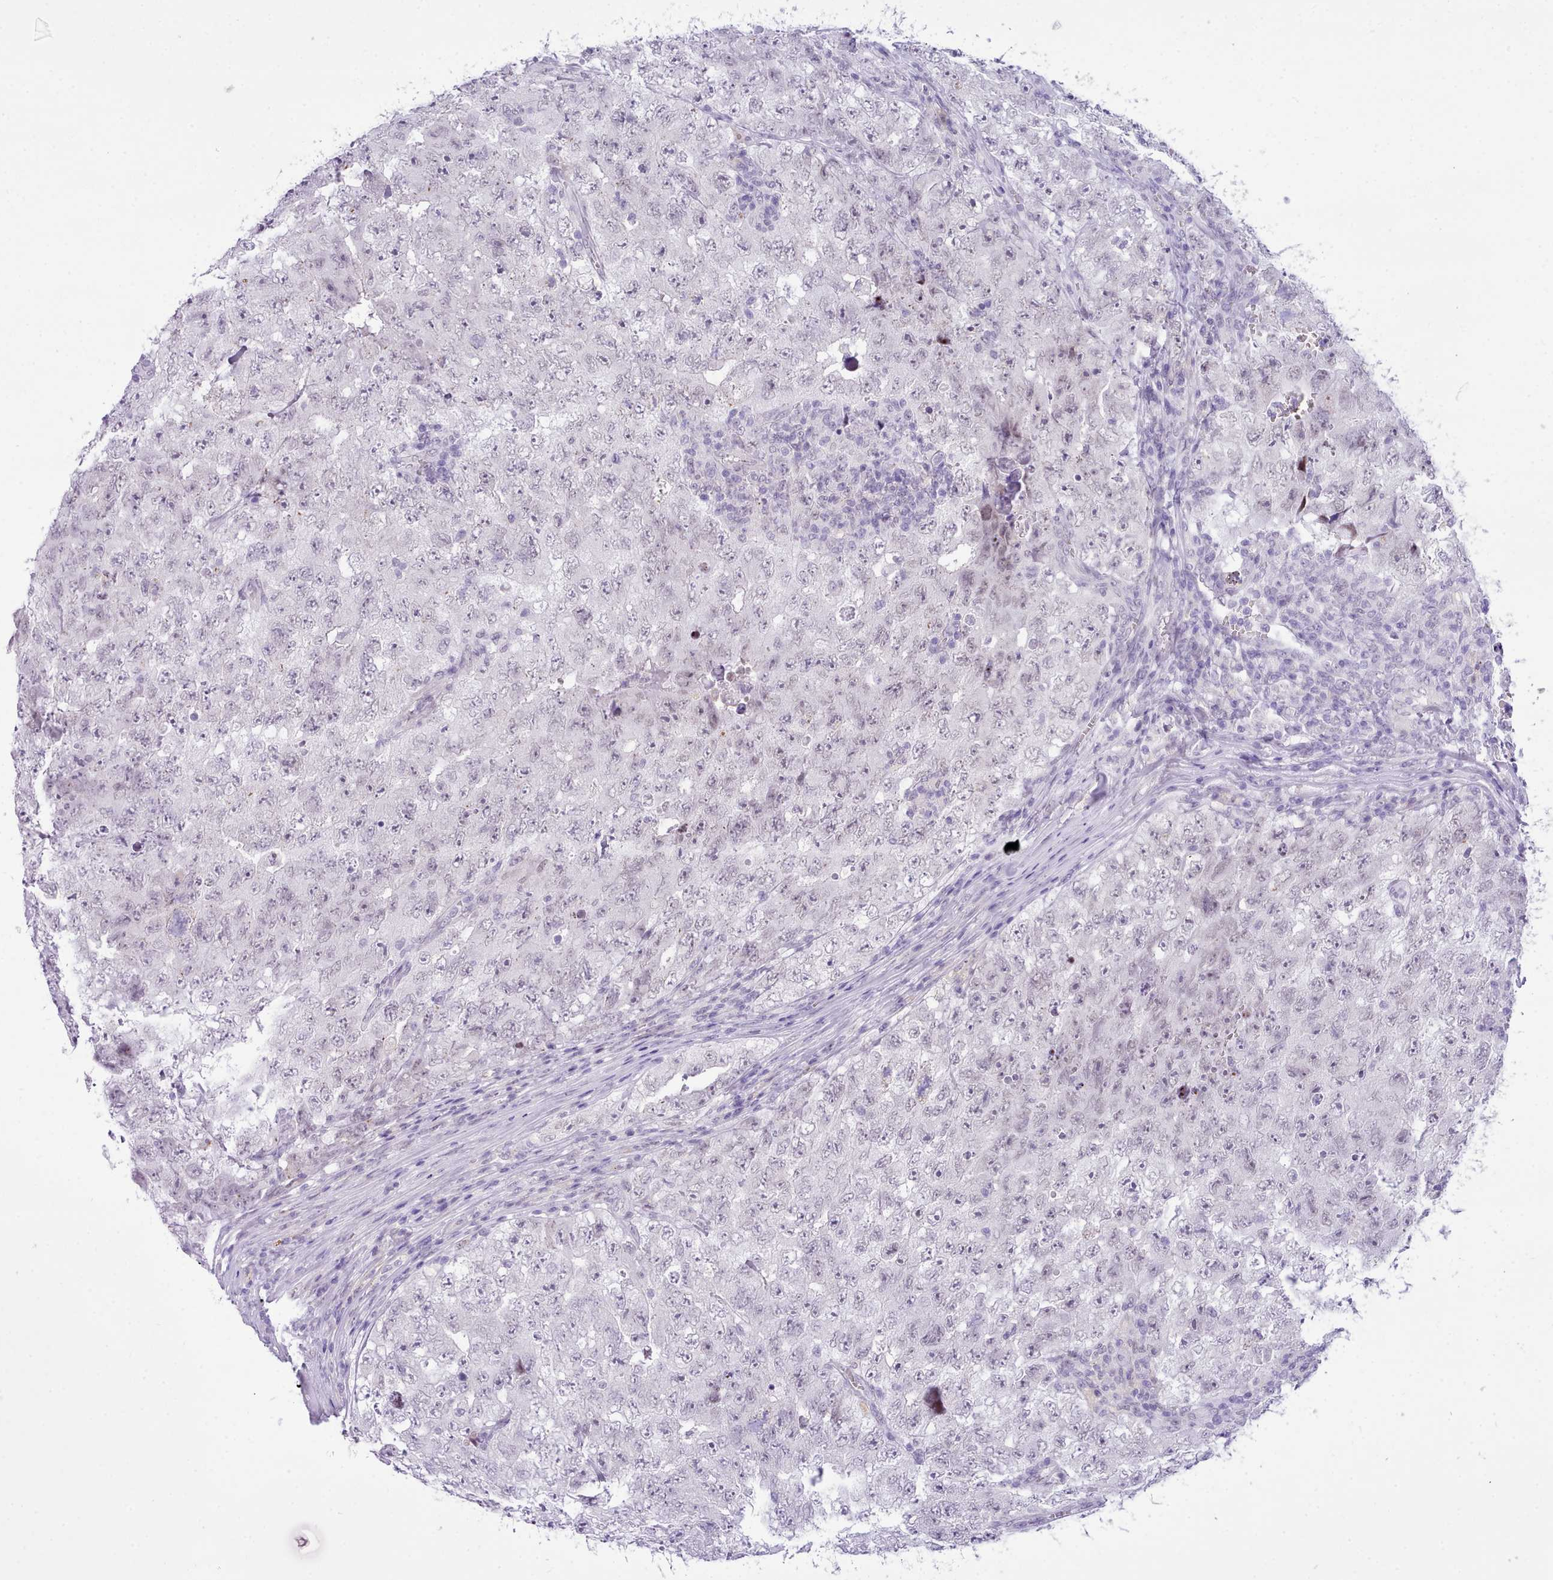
{"staining": {"intensity": "negative", "quantity": "none", "location": "none"}, "tissue": "testis cancer", "cell_type": "Tumor cells", "image_type": "cancer", "snomed": [{"axis": "morphology", "description": "Carcinoma, Embryonal, NOS"}, {"axis": "topography", "description": "Testis"}], "caption": "The immunohistochemistry photomicrograph has no significant expression in tumor cells of testis cancer (embryonal carcinoma) tissue.", "gene": "LRRC37A", "patient": {"sex": "male", "age": 17}}